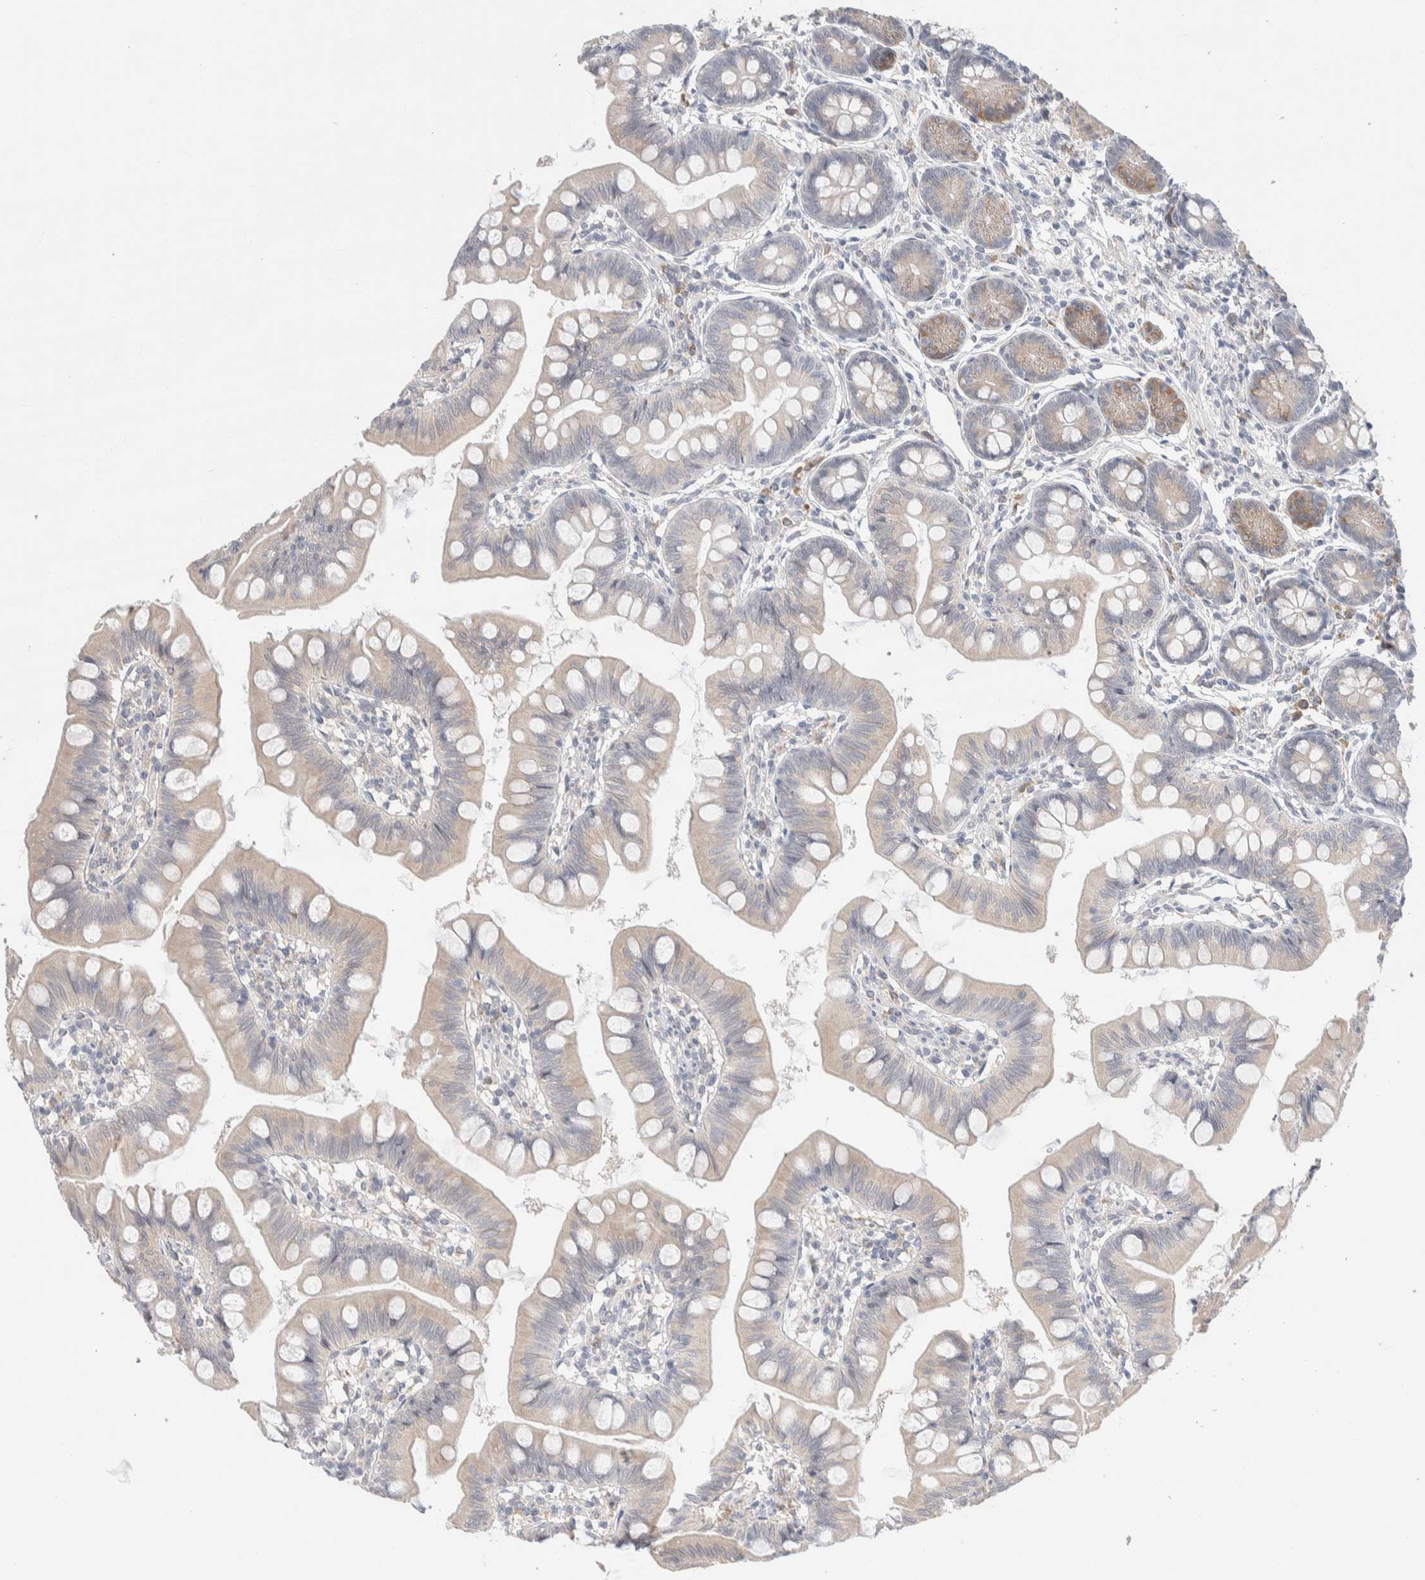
{"staining": {"intensity": "weak", "quantity": ">75%", "location": "cytoplasmic/membranous"}, "tissue": "small intestine", "cell_type": "Glandular cells", "image_type": "normal", "snomed": [{"axis": "morphology", "description": "Normal tissue, NOS"}, {"axis": "topography", "description": "Small intestine"}], "caption": "Glandular cells demonstrate weak cytoplasmic/membranous positivity in about >75% of cells in unremarkable small intestine.", "gene": "RUSF1", "patient": {"sex": "male", "age": 7}}